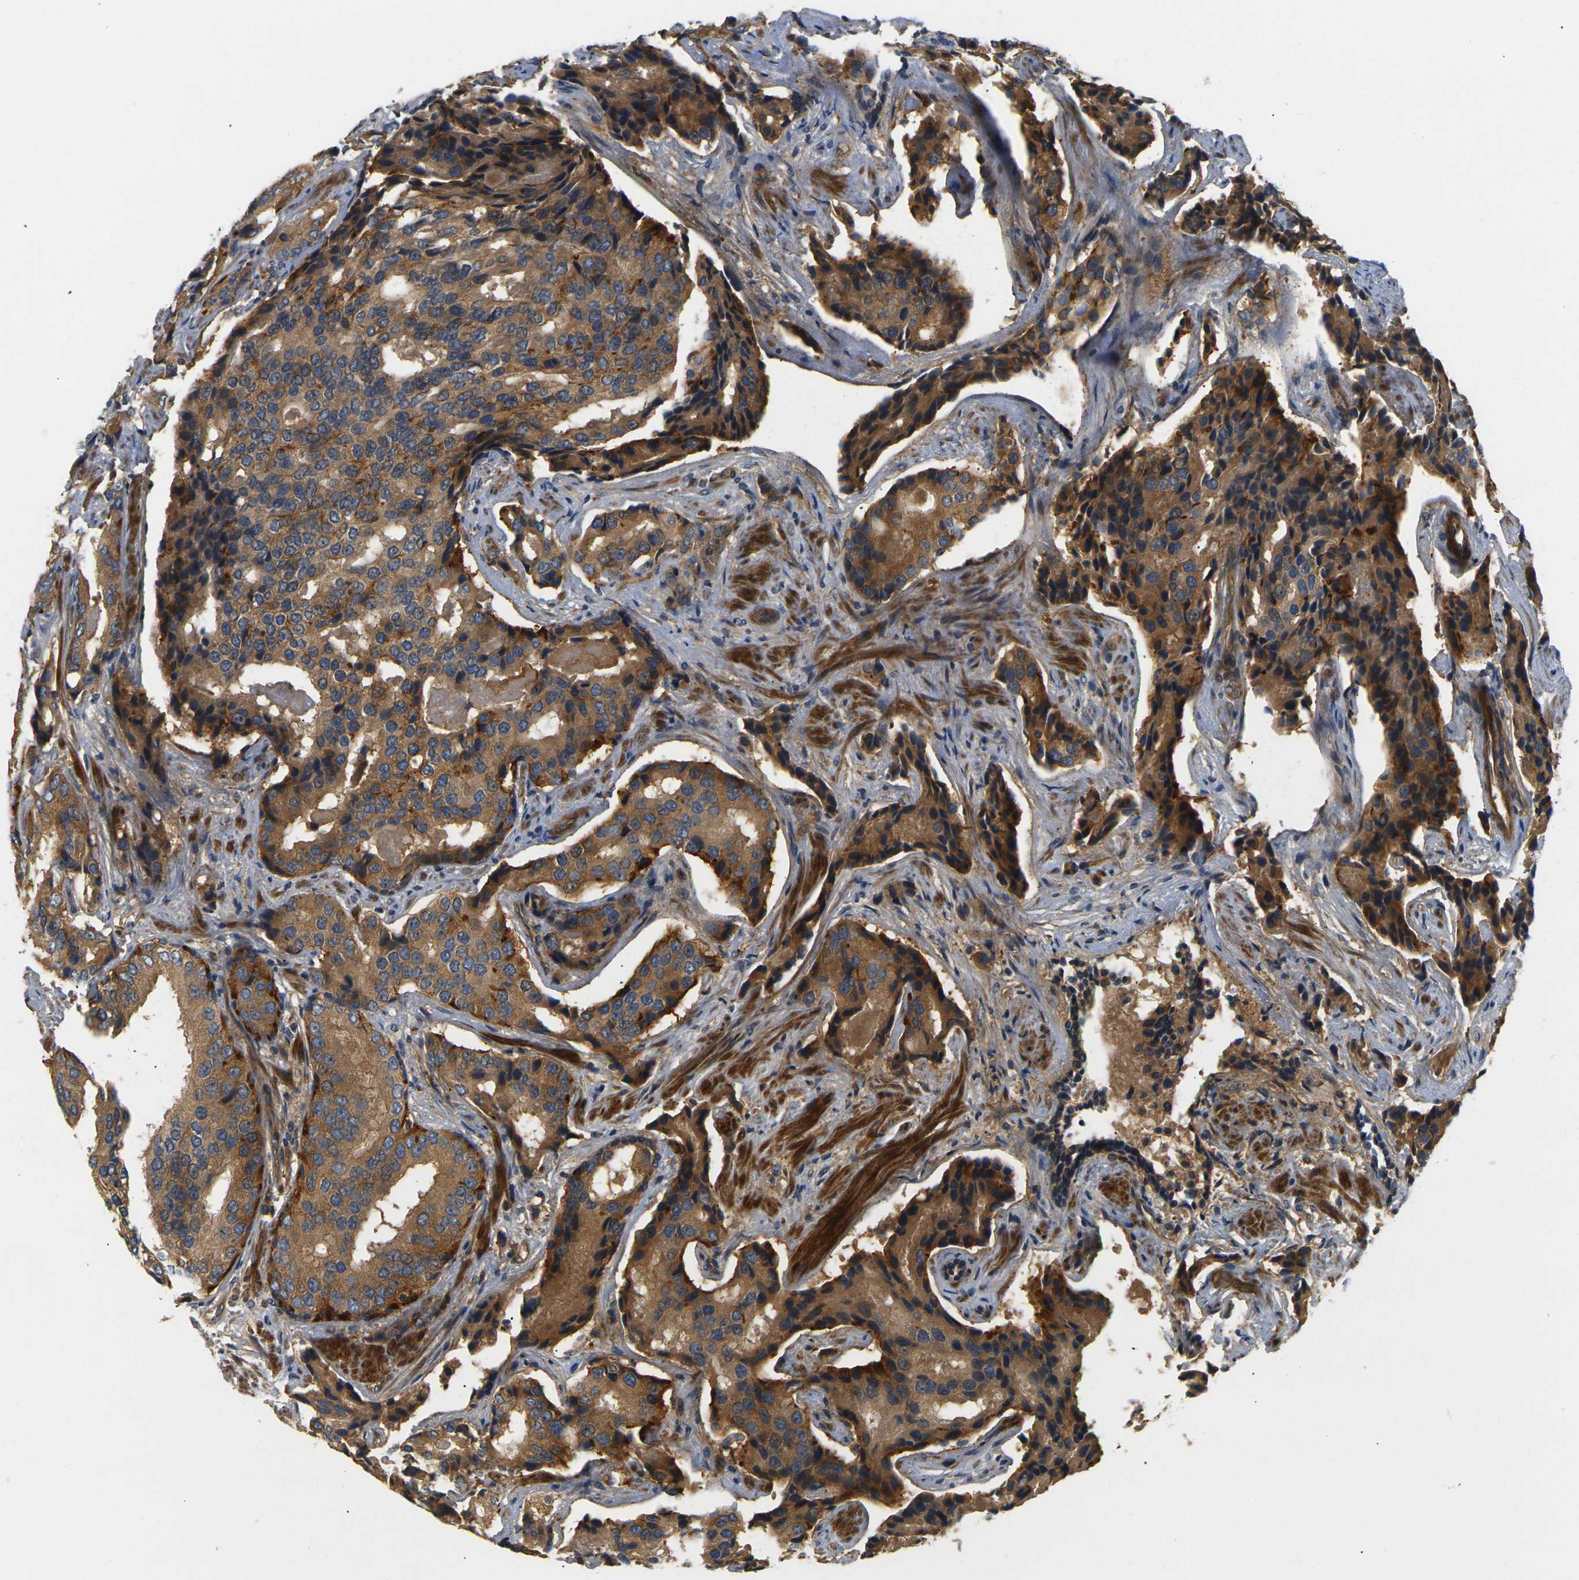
{"staining": {"intensity": "strong", "quantity": ">75%", "location": "cytoplasmic/membranous"}, "tissue": "prostate cancer", "cell_type": "Tumor cells", "image_type": "cancer", "snomed": [{"axis": "morphology", "description": "Adenocarcinoma, High grade"}, {"axis": "topography", "description": "Prostate"}], "caption": "A high amount of strong cytoplasmic/membranous positivity is identified in approximately >75% of tumor cells in prostate high-grade adenocarcinoma tissue.", "gene": "LRCH3", "patient": {"sex": "male", "age": 58}}